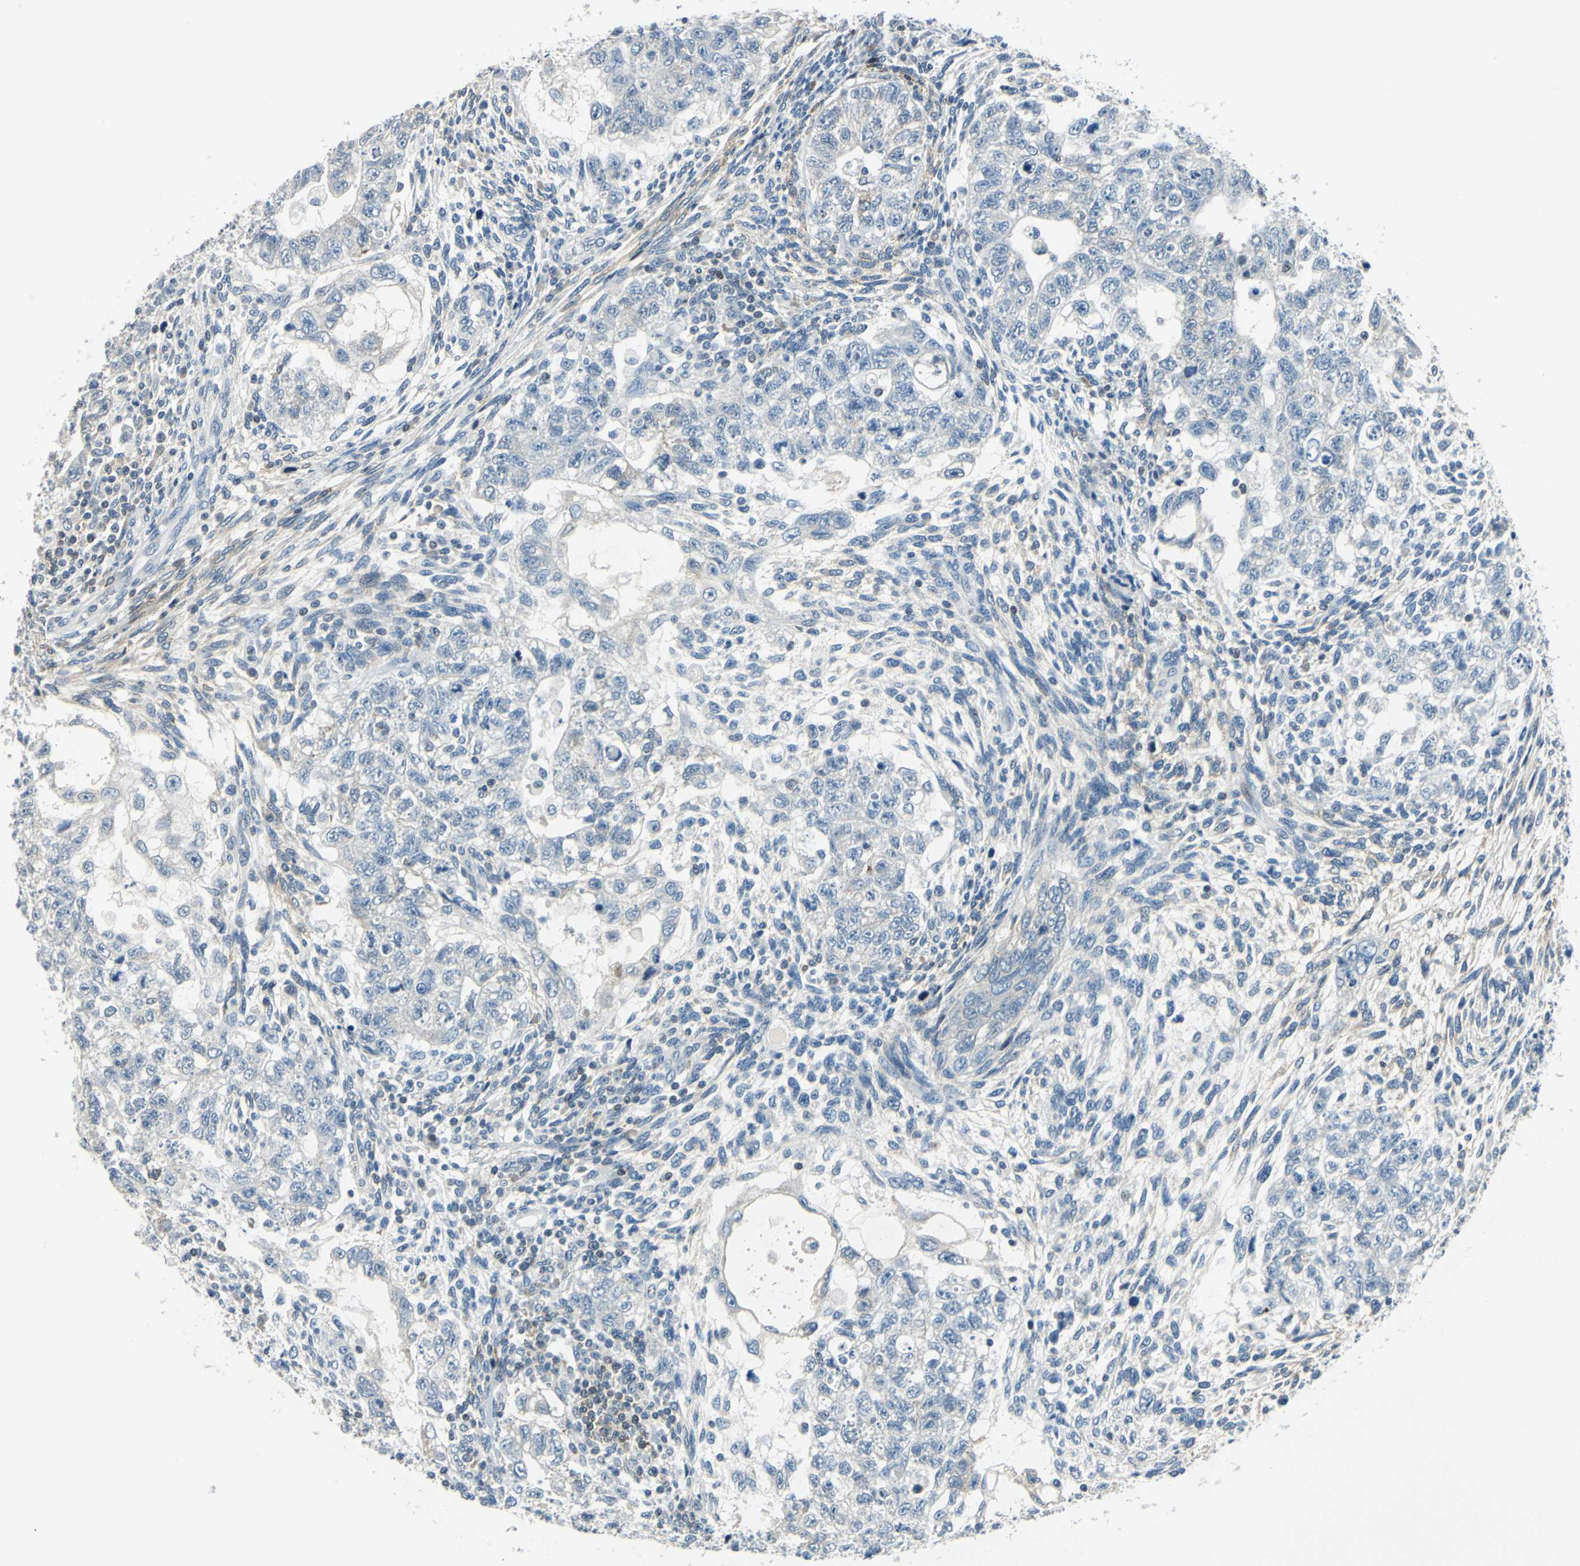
{"staining": {"intensity": "negative", "quantity": "none", "location": "none"}, "tissue": "testis cancer", "cell_type": "Tumor cells", "image_type": "cancer", "snomed": [{"axis": "morphology", "description": "Normal tissue, NOS"}, {"axis": "morphology", "description": "Carcinoma, Embryonal, NOS"}, {"axis": "topography", "description": "Testis"}], "caption": "Tumor cells are negative for protein expression in human testis cancer. (Immunohistochemistry, brightfield microscopy, high magnification).", "gene": "HCFC2", "patient": {"sex": "male", "age": 36}}